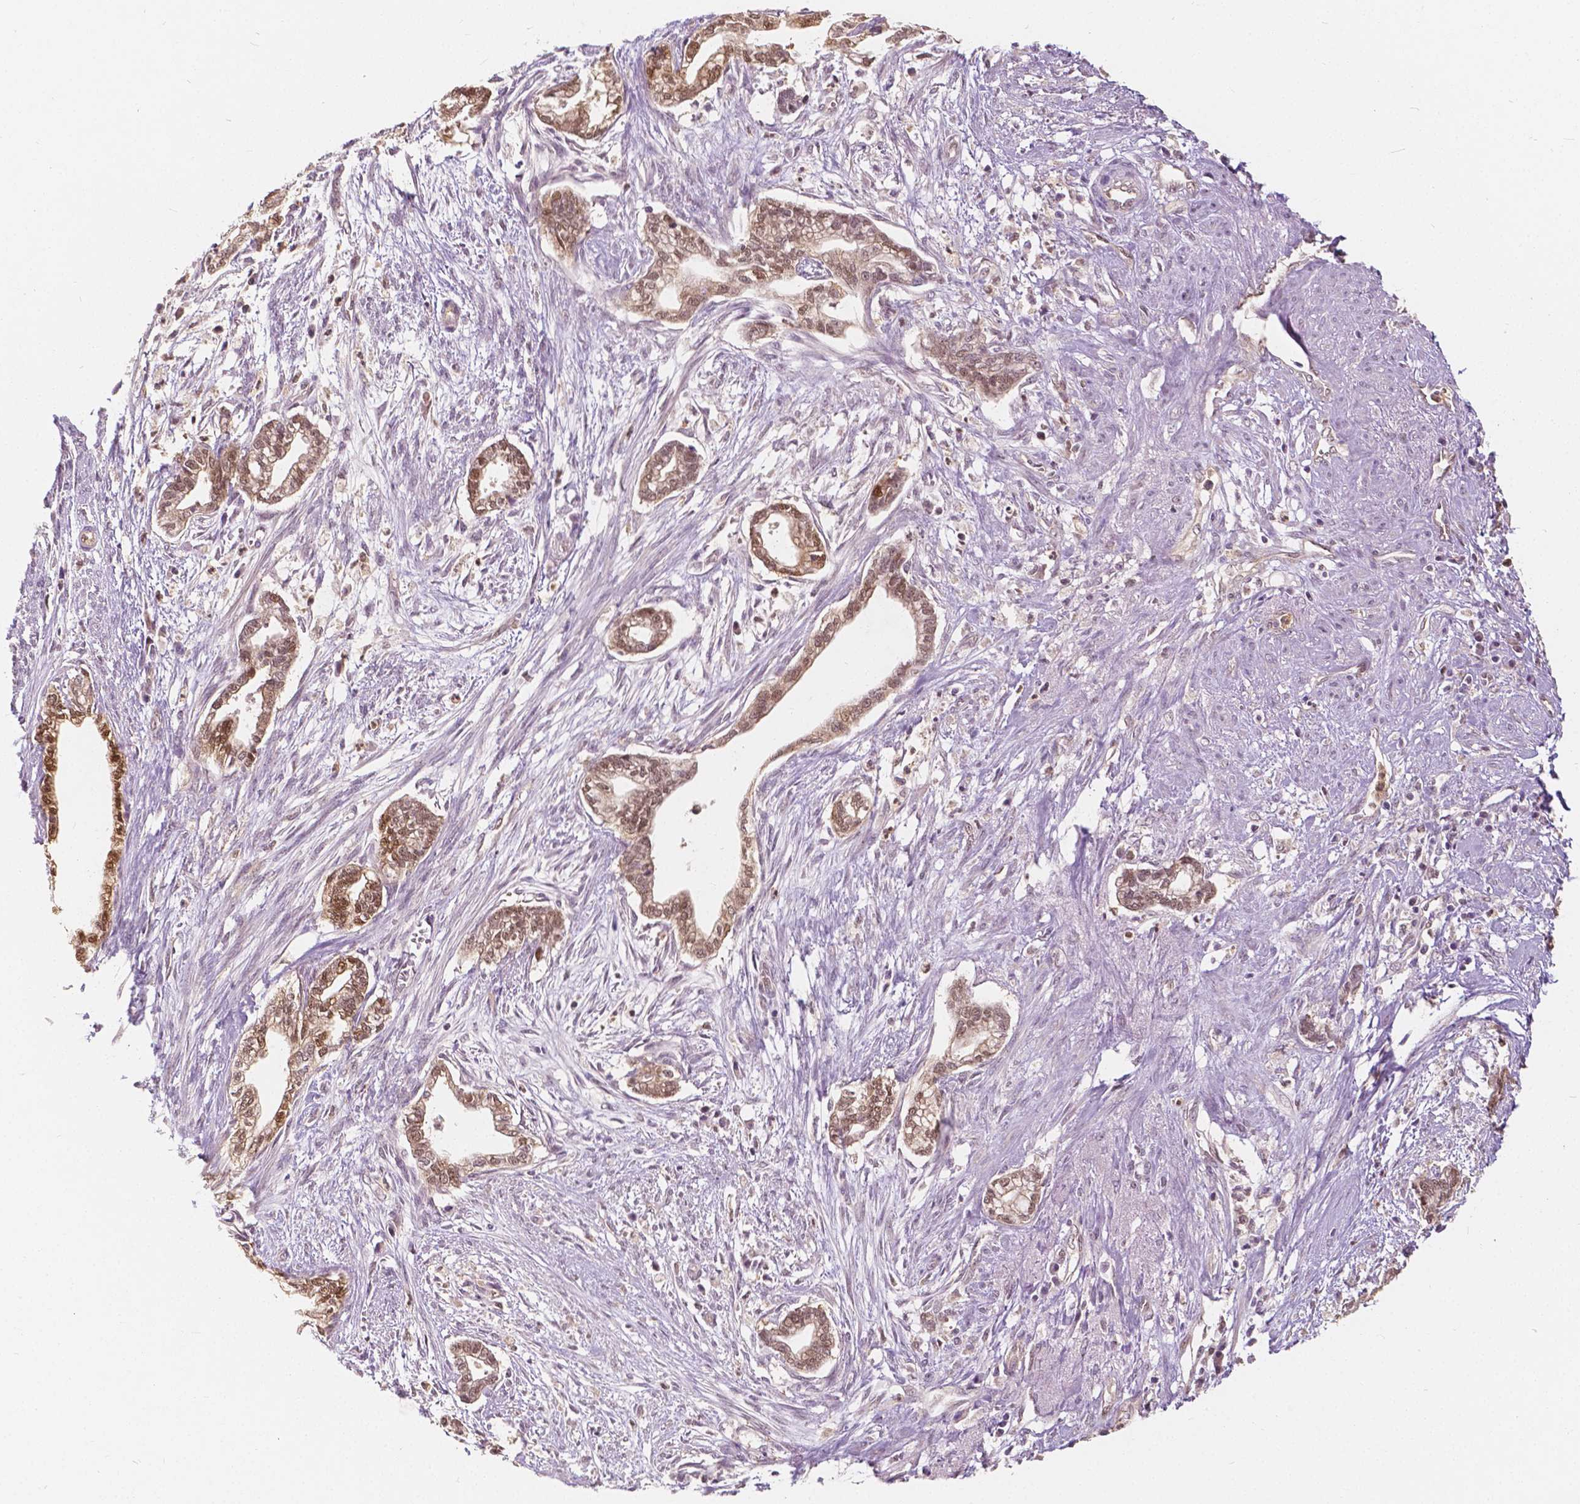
{"staining": {"intensity": "moderate", "quantity": ">75%", "location": "cytoplasmic/membranous,nuclear"}, "tissue": "cervical cancer", "cell_type": "Tumor cells", "image_type": "cancer", "snomed": [{"axis": "morphology", "description": "Adenocarcinoma, NOS"}, {"axis": "topography", "description": "Cervix"}], "caption": "Immunohistochemistry (IHC) of cervical cancer demonstrates medium levels of moderate cytoplasmic/membranous and nuclear expression in about >75% of tumor cells.", "gene": "NAPRT", "patient": {"sex": "female", "age": 62}}